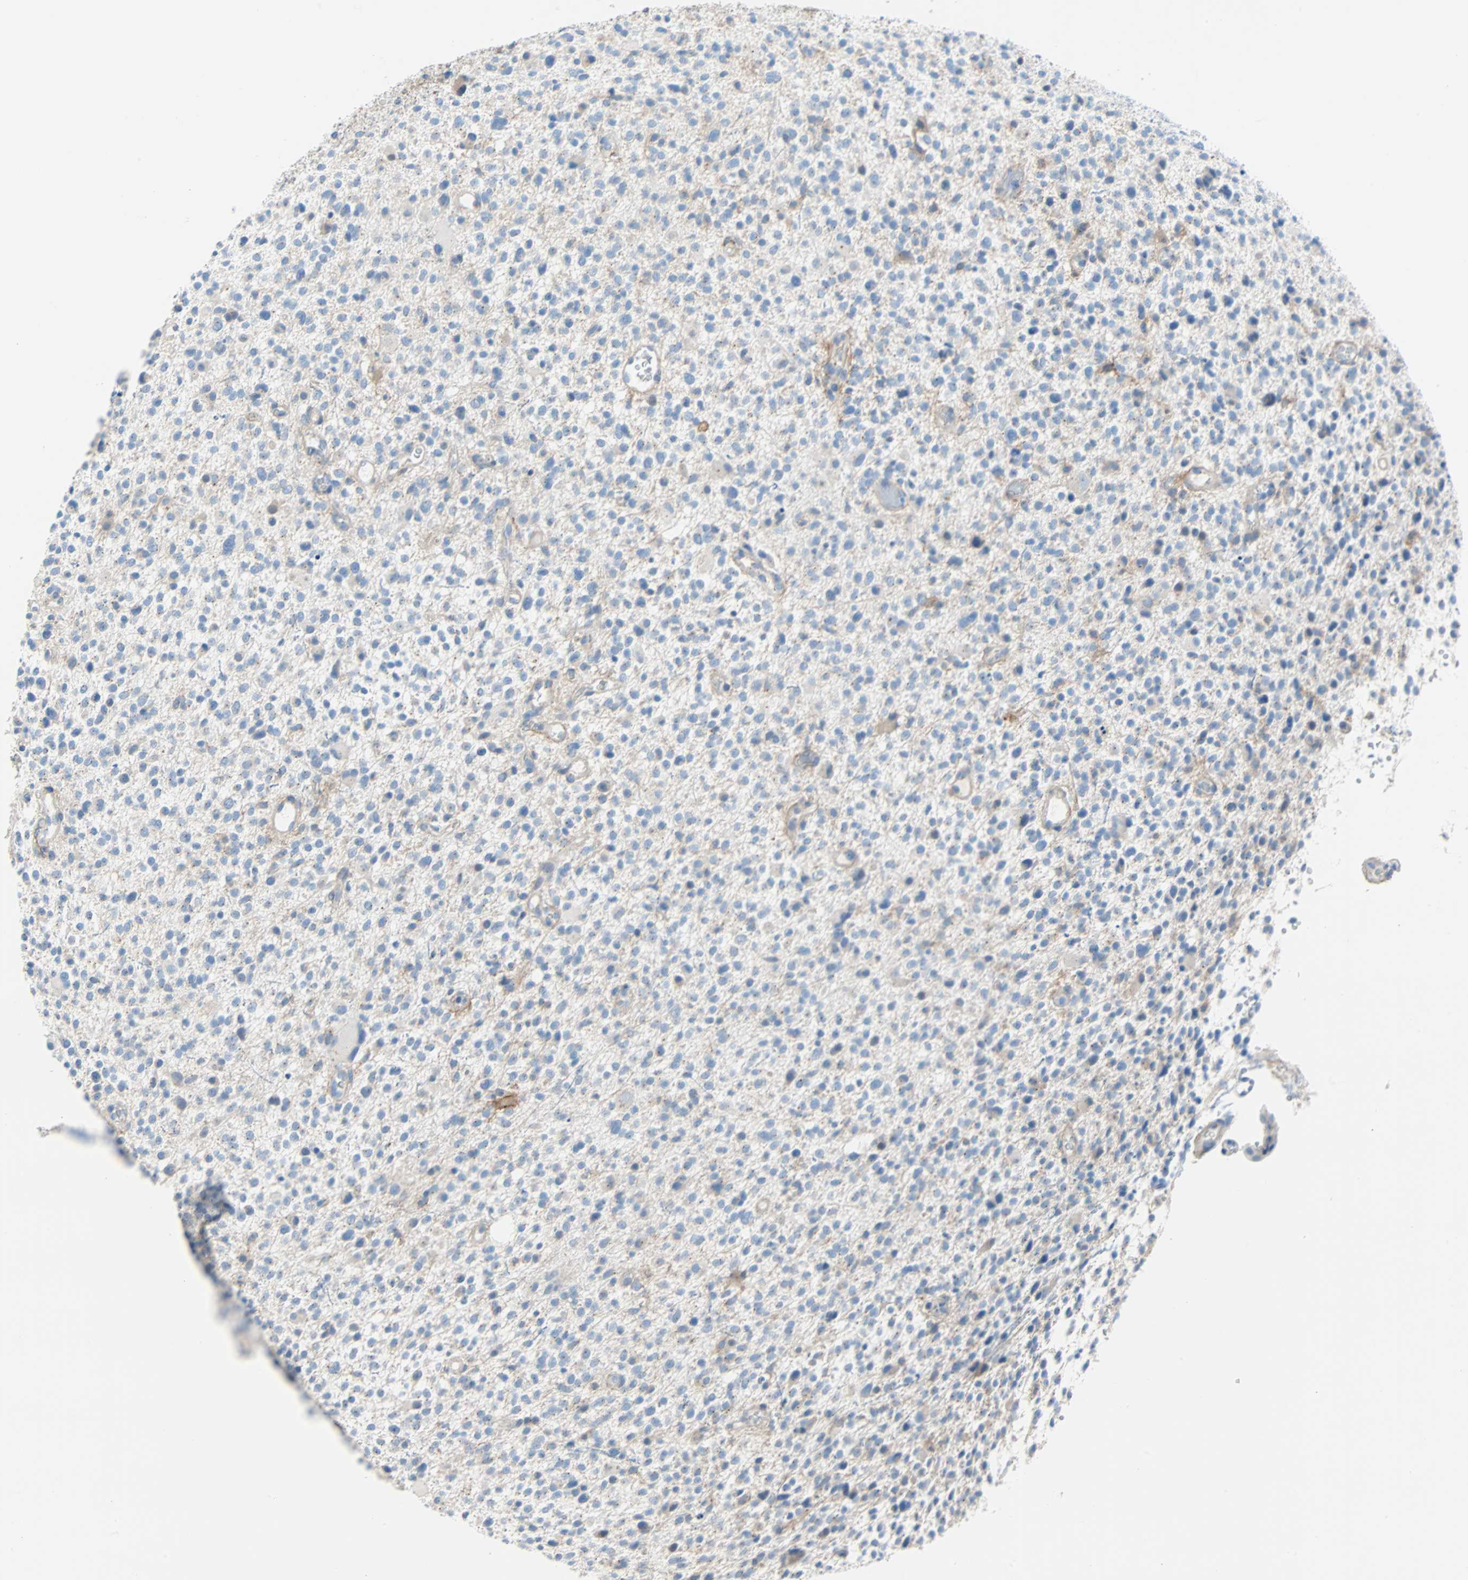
{"staining": {"intensity": "negative", "quantity": "none", "location": "none"}, "tissue": "glioma", "cell_type": "Tumor cells", "image_type": "cancer", "snomed": [{"axis": "morphology", "description": "Glioma, malignant, High grade"}, {"axis": "topography", "description": "Brain"}], "caption": "Glioma was stained to show a protein in brown. There is no significant staining in tumor cells.", "gene": "PDPN", "patient": {"sex": "male", "age": 48}}